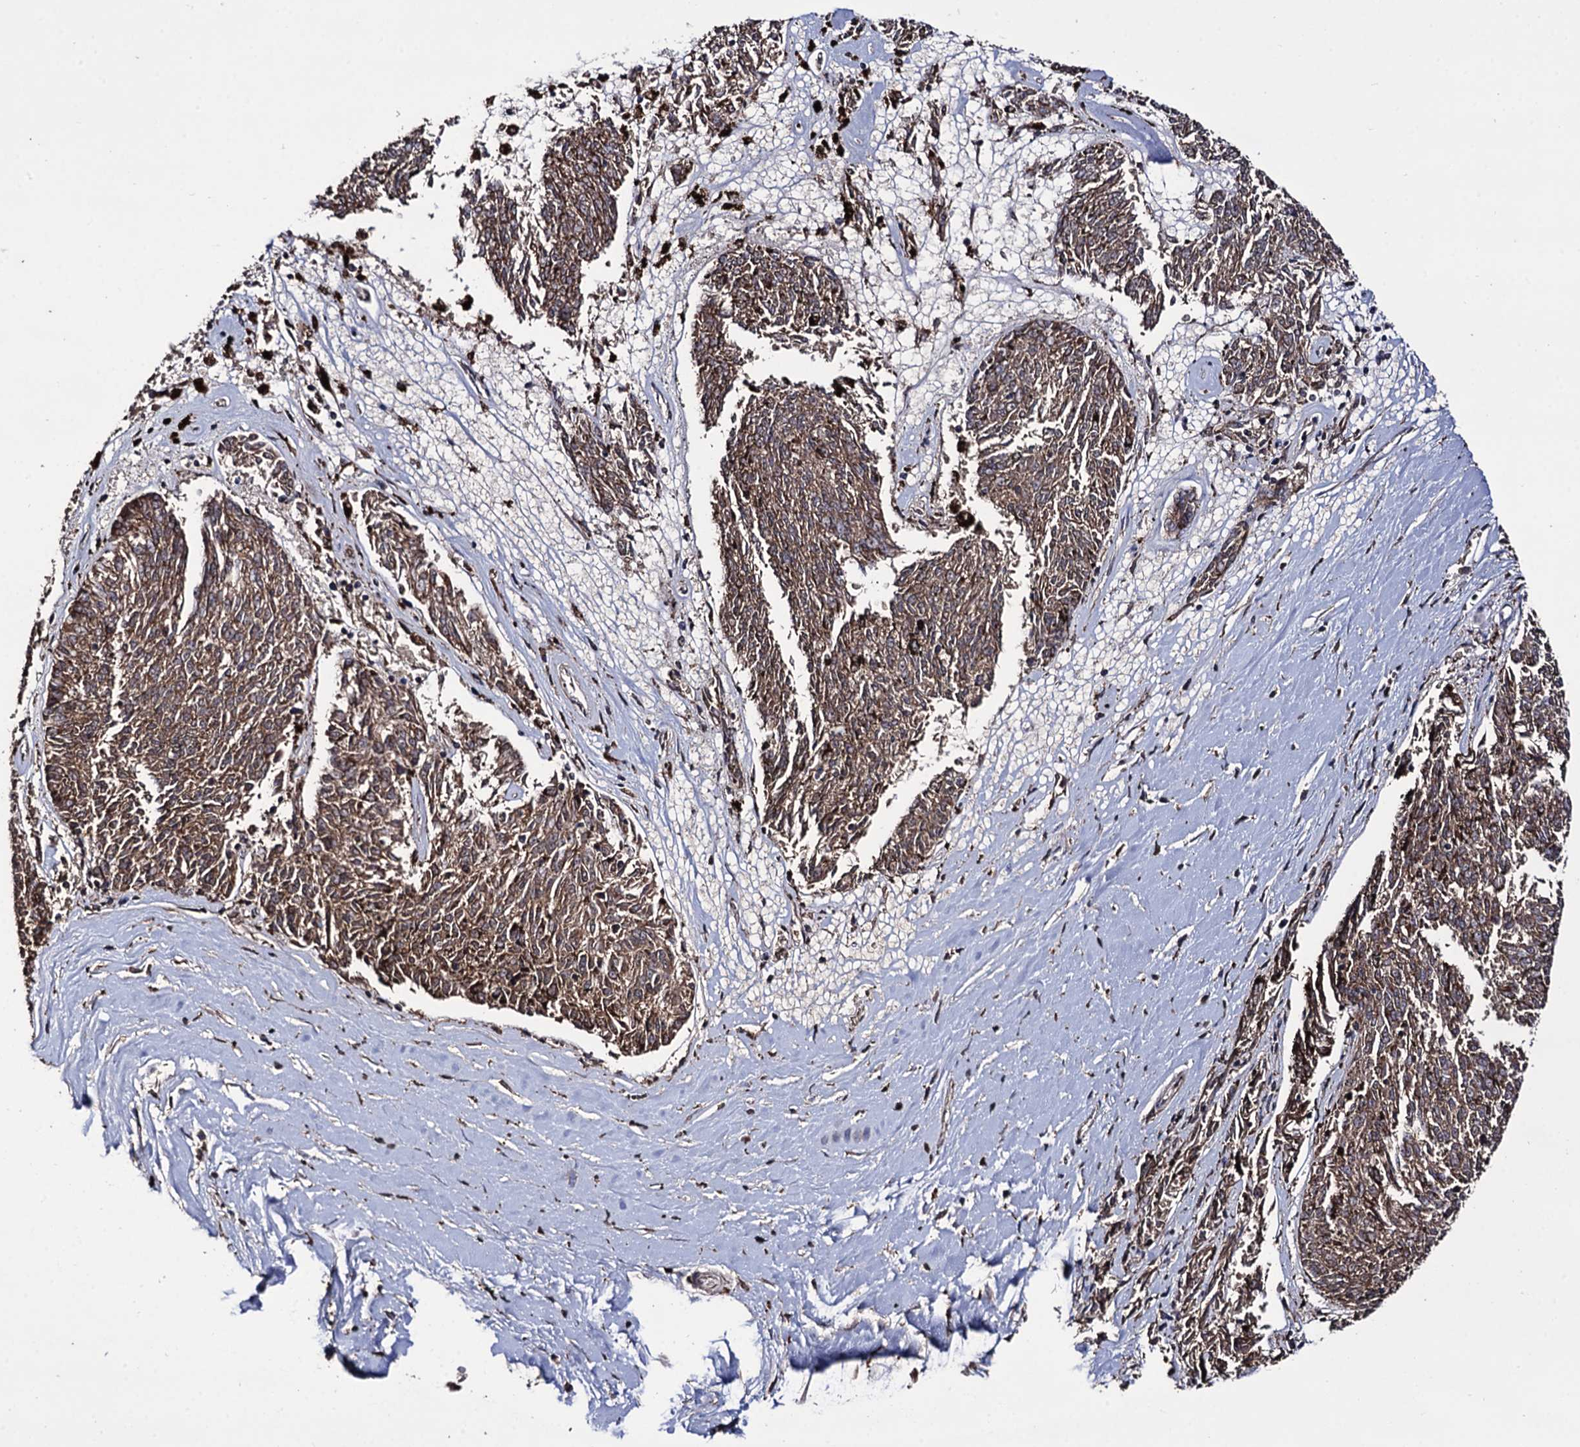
{"staining": {"intensity": "moderate", "quantity": "25%-75%", "location": "cytoplasmic/membranous"}, "tissue": "melanoma", "cell_type": "Tumor cells", "image_type": "cancer", "snomed": [{"axis": "morphology", "description": "Malignant melanoma, NOS"}, {"axis": "topography", "description": "Skin"}], "caption": "Immunohistochemical staining of malignant melanoma exhibits medium levels of moderate cytoplasmic/membranous protein staining in approximately 25%-75% of tumor cells.", "gene": "MICAL2", "patient": {"sex": "female", "age": 72}}